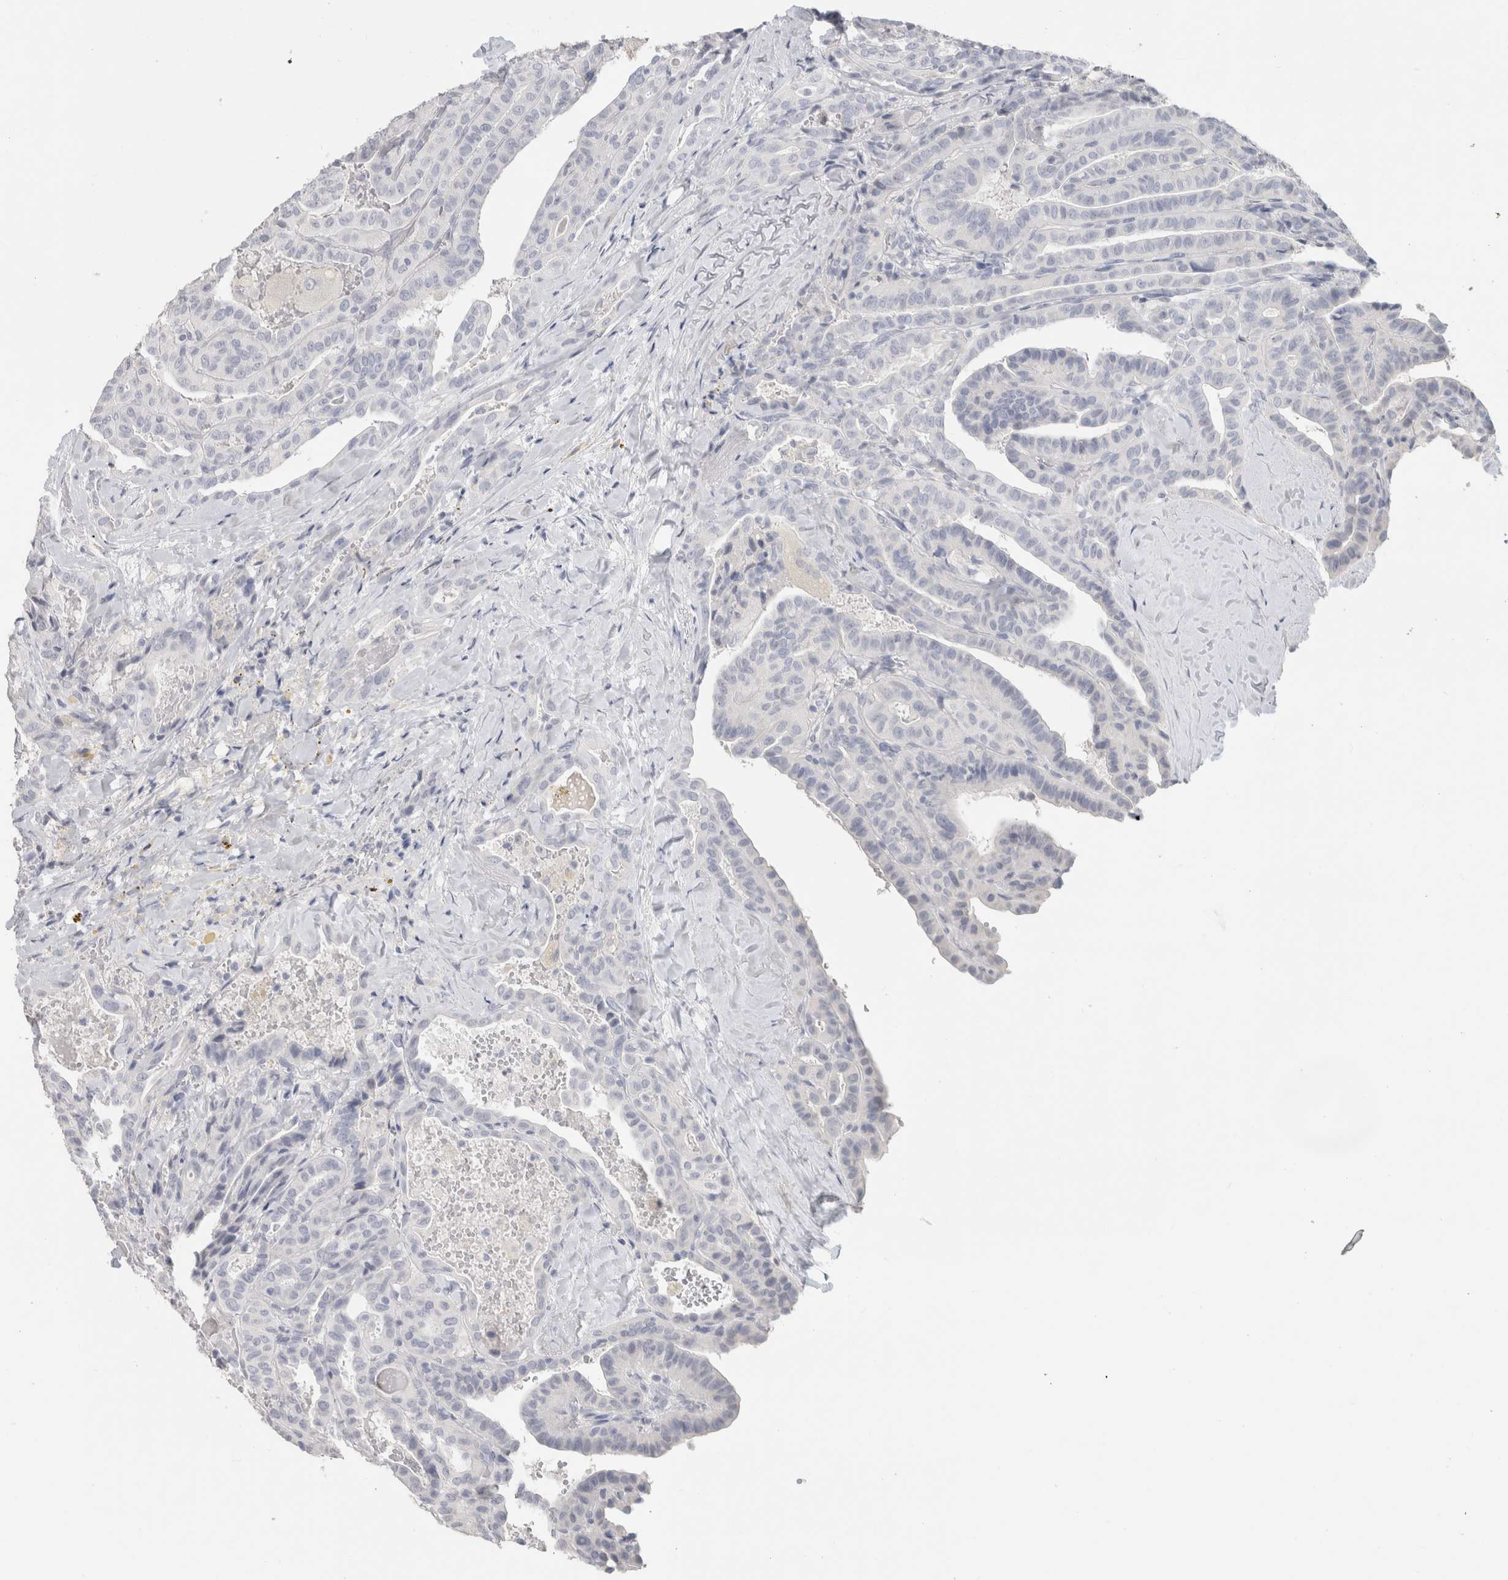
{"staining": {"intensity": "negative", "quantity": "none", "location": "none"}, "tissue": "thyroid cancer", "cell_type": "Tumor cells", "image_type": "cancer", "snomed": [{"axis": "morphology", "description": "Papillary adenocarcinoma, NOS"}, {"axis": "topography", "description": "Thyroid gland"}], "caption": "A high-resolution photomicrograph shows immunohistochemistry (IHC) staining of thyroid papillary adenocarcinoma, which displays no significant staining in tumor cells.", "gene": "SLC6A1", "patient": {"sex": "male", "age": 77}}